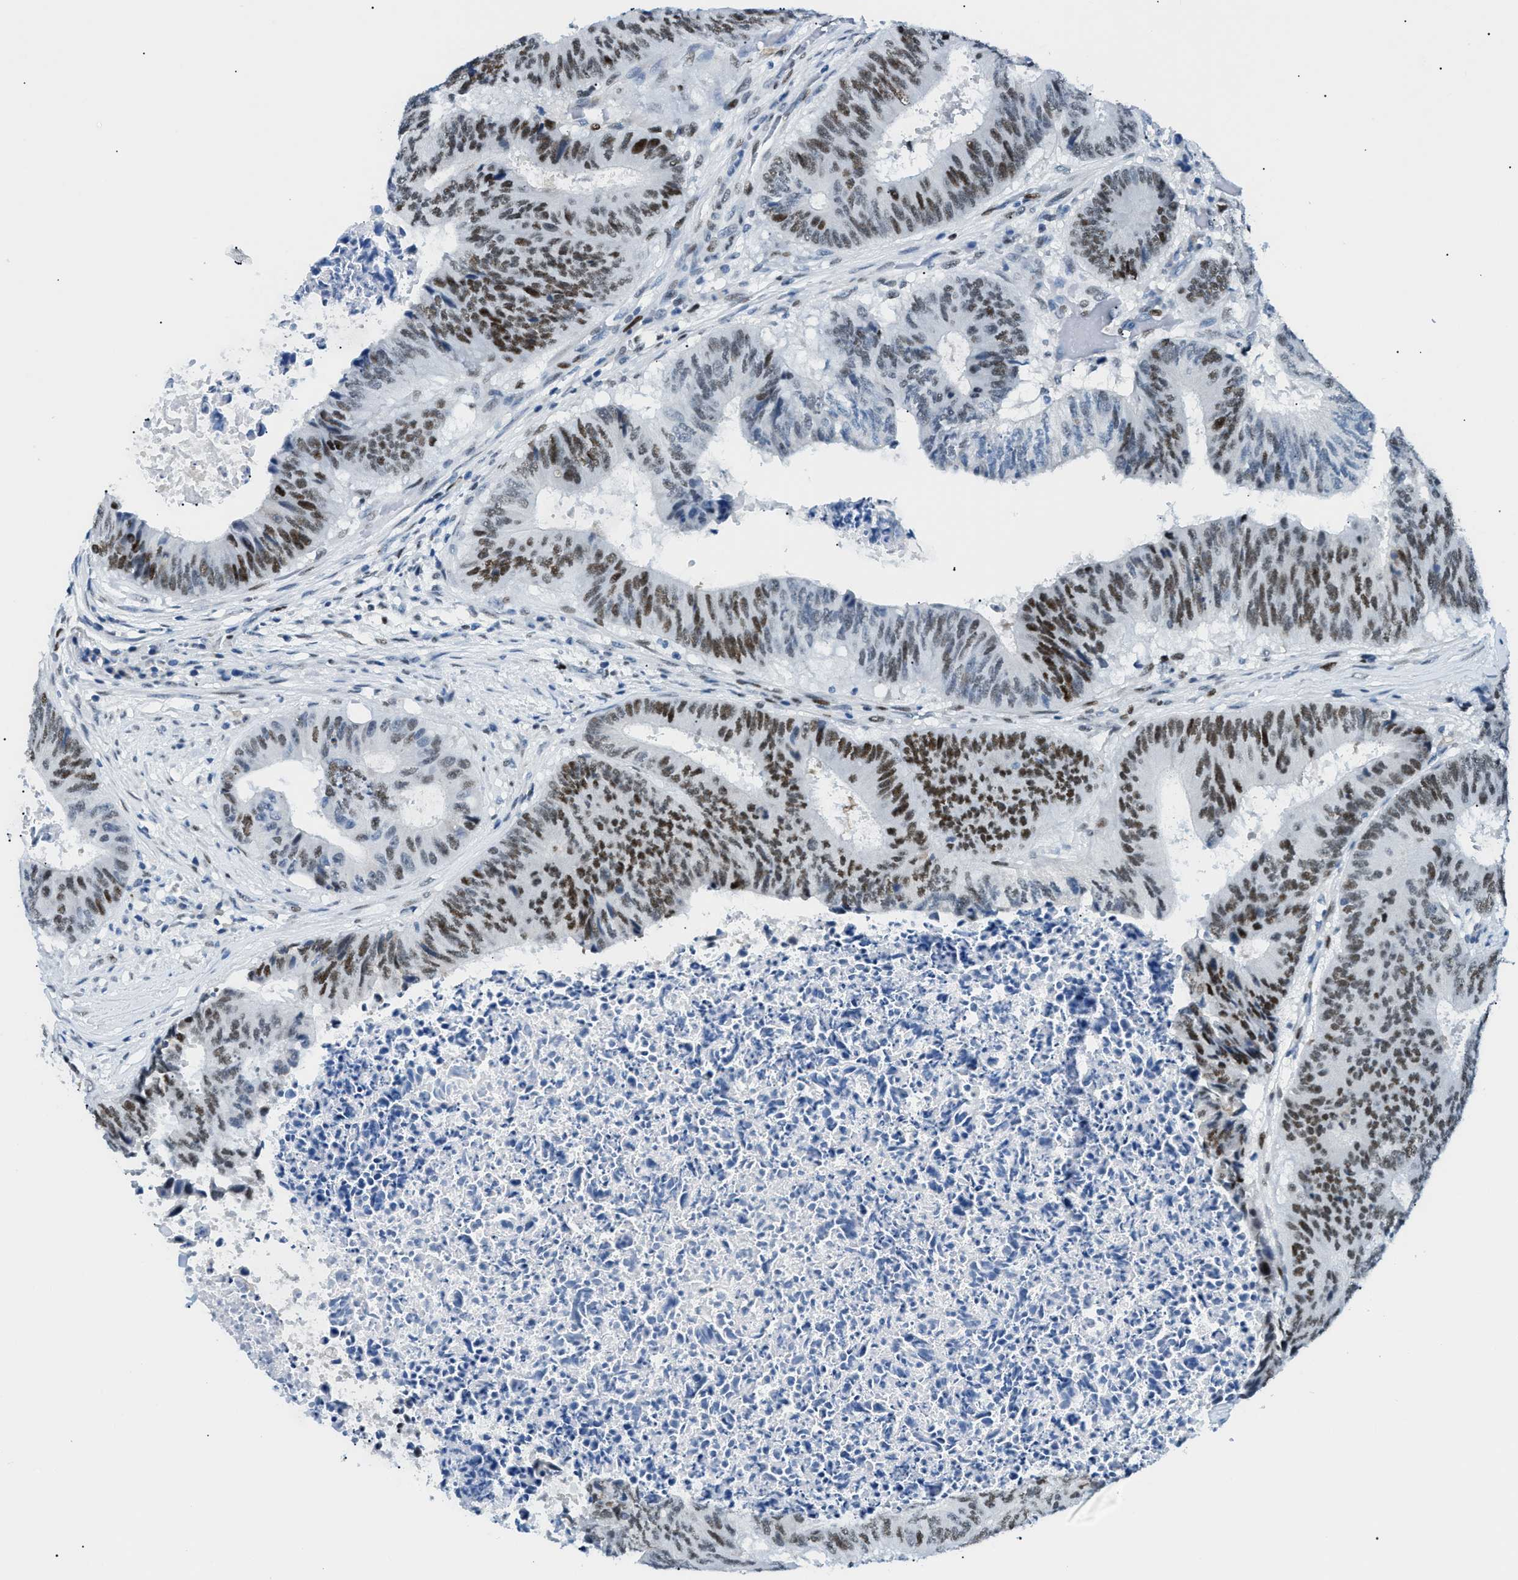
{"staining": {"intensity": "strong", "quantity": ">75%", "location": "nuclear"}, "tissue": "colorectal cancer", "cell_type": "Tumor cells", "image_type": "cancer", "snomed": [{"axis": "morphology", "description": "Adenocarcinoma, NOS"}, {"axis": "topography", "description": "Rectum"}], "caption": "A brown stain highlights strong nuclear staining of a protein in colorectal cancer (adenocarcinoma) tumor cells.", "gene": "SMARCC1", "patient": {"sex": "male", "age": 72}}